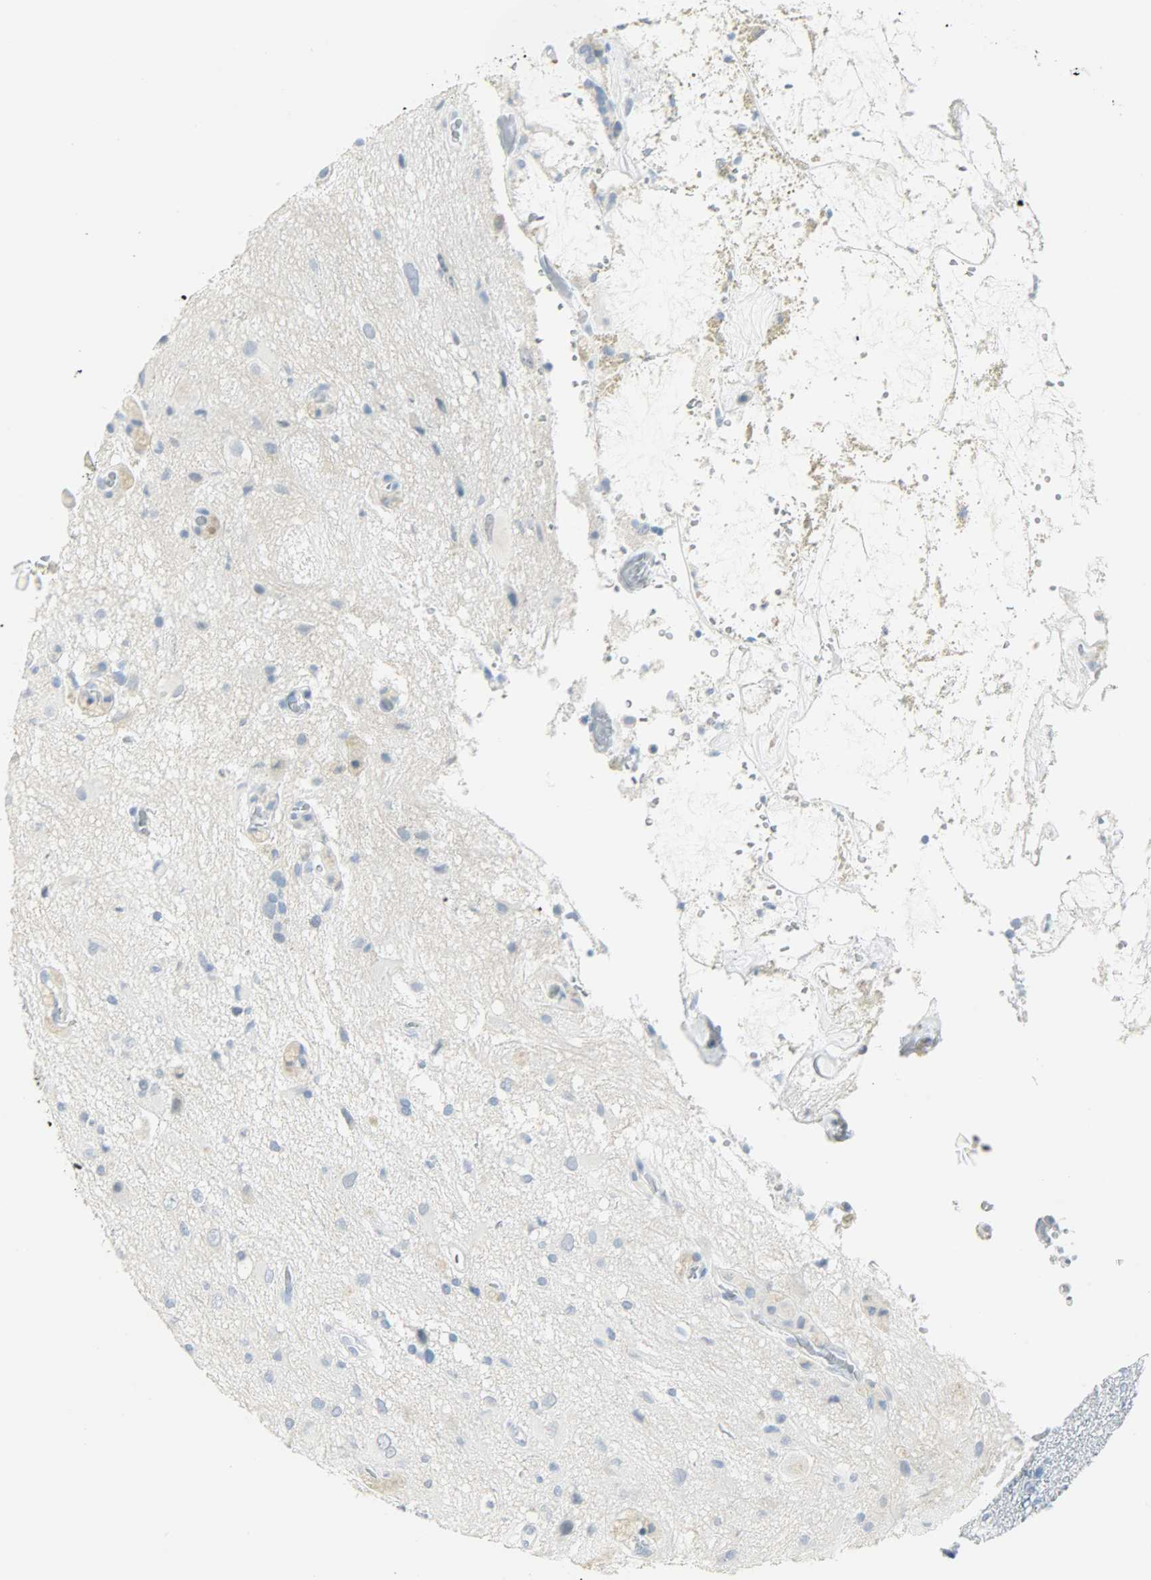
{"staining": {"intensity": "negative", "quantity": "none", "location": "none"}, "tissue": "glioma", "cell_type": "Tumor cells", "image_type": "cancer", "snomed": [{"axis": "morphology", "description": "Glioma, malignant, High grade"}, {"axis": "topography", "description": "Brain"}], "caption": "A micrograph of high-grade glioma (malignant) stained for a protein exhibits no brown staining in tumor cells. Brightfield microscopy of immunohistochemistry stained with DAB (brown) and hematoxylin (blue), captured at high magnification.", "gene": "PTPN6", "patient": {"sex": "male", "age": 47}}